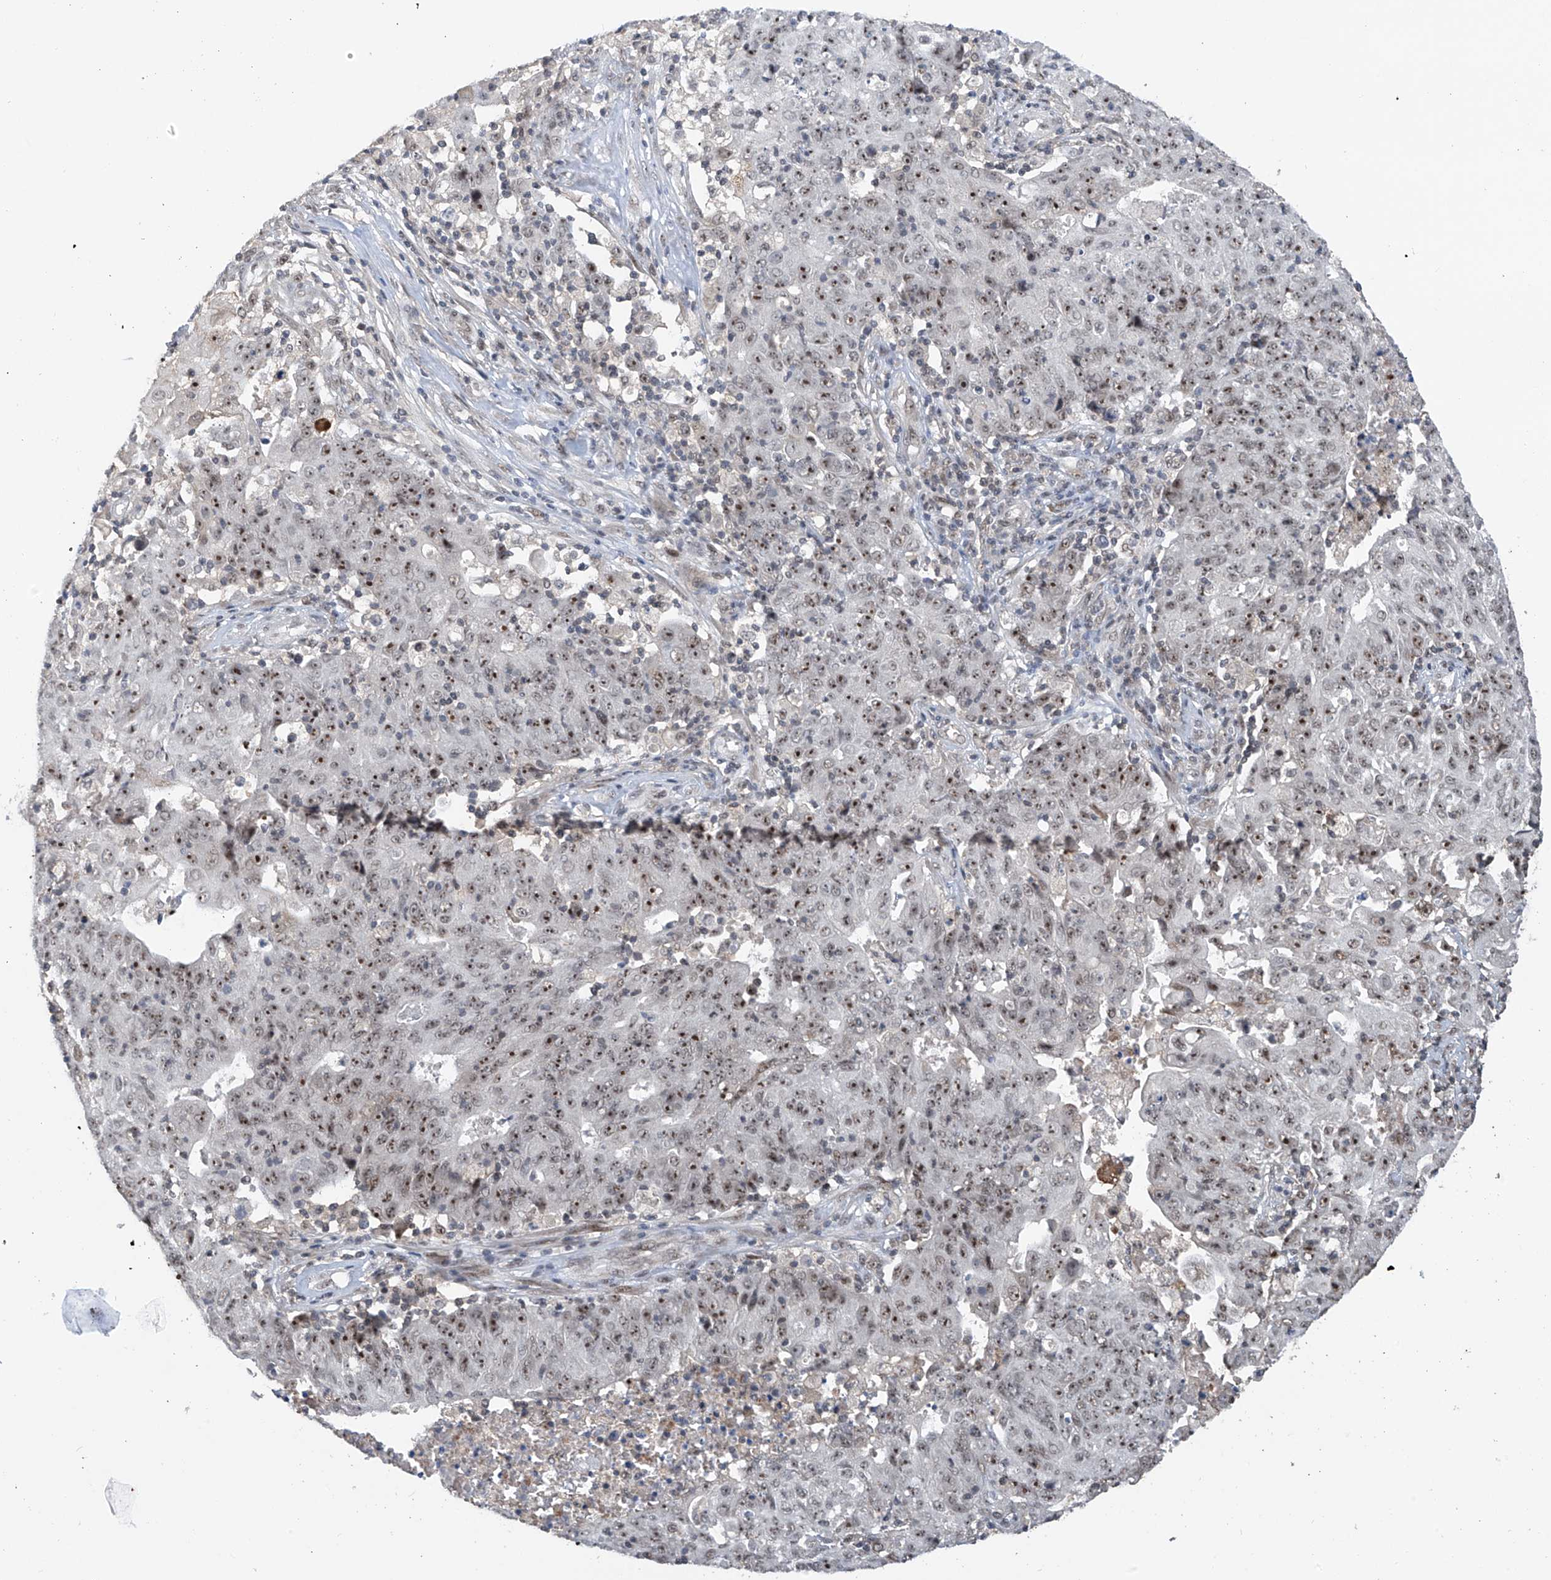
{"staining": {"intensity": "moderate", "quantity": ">75%", "location": "nuclear"}, "tissue": "ovarian cancer", "cell_type": "Tumor cells", "image_type": "cancer", "snomed": [{"axis": "morphology", "description": "Carcinoma, endometroid"}, {"axis": "topography", "description": "Ovary"}], "caption": "Immunohistochemical staining of human ovarian cancer shows medium levels of moderate nuclear protein positivity in approximately >75% of tumor cells.", "gene": "C1orf131", "patient": {"sex": "female", "age": 42}}